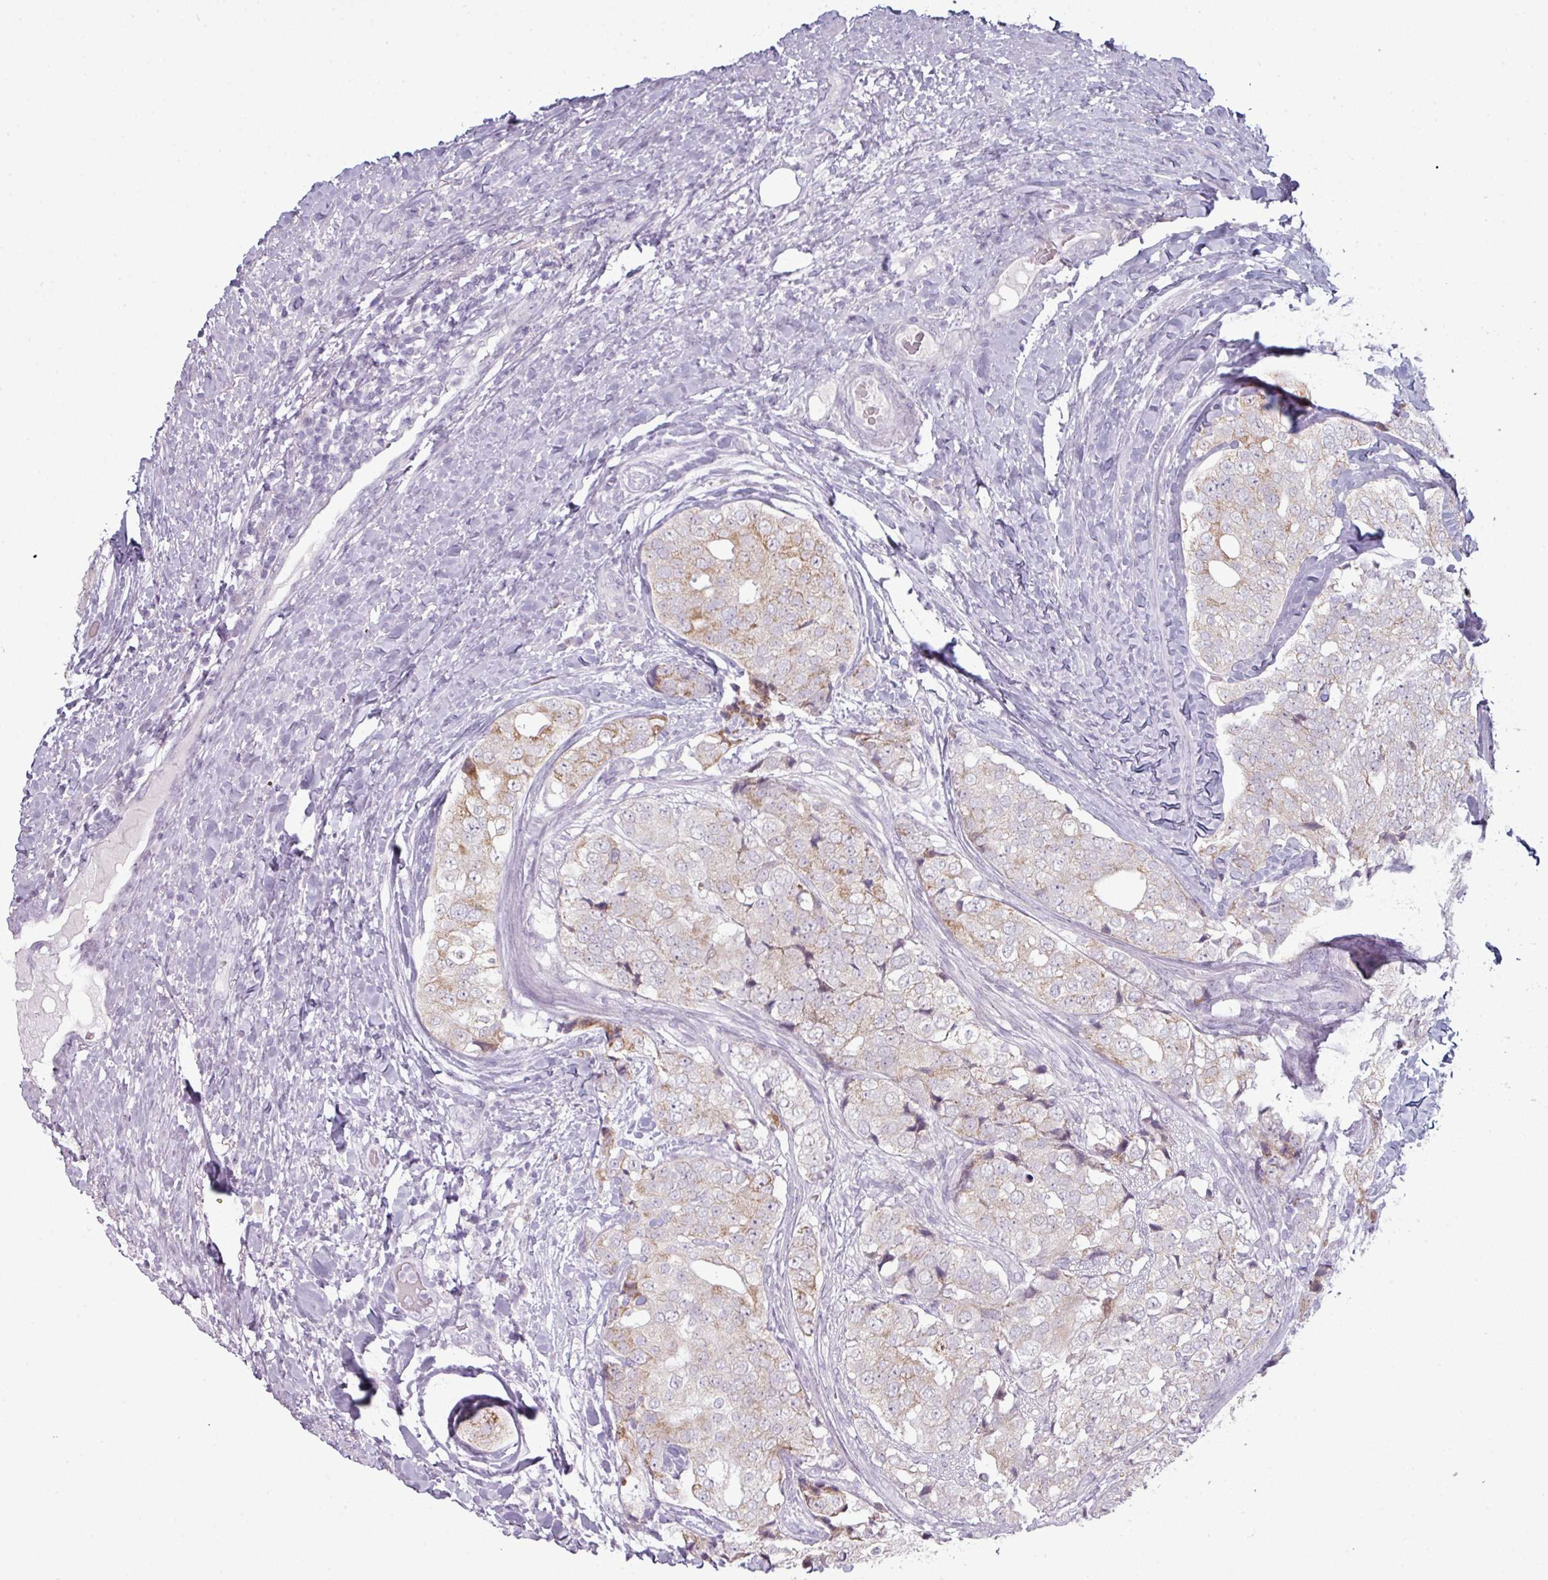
{"staining": {"intensity": "weak", "quantity": "25%-75%", "location": "cytoplasmic/membranous"}, "tissue": "prostate cancer", "cell_type": "Tumor cells", "image_type": "cancer", "snomed": [{"axis": "morphology", "description": "Adenocarcinoma, High grade"}, {"axis": "topography", "description": "Prostate"}], "caption": "High-grade adenocarcinoma (prostate) stained with DAB IHC shows low levels of weak cytoplasmic/membranous expression in about 25%-75% of tumor cells.", "gene": "ZNF615", "patient": {"sex": "male", "age": 49}}